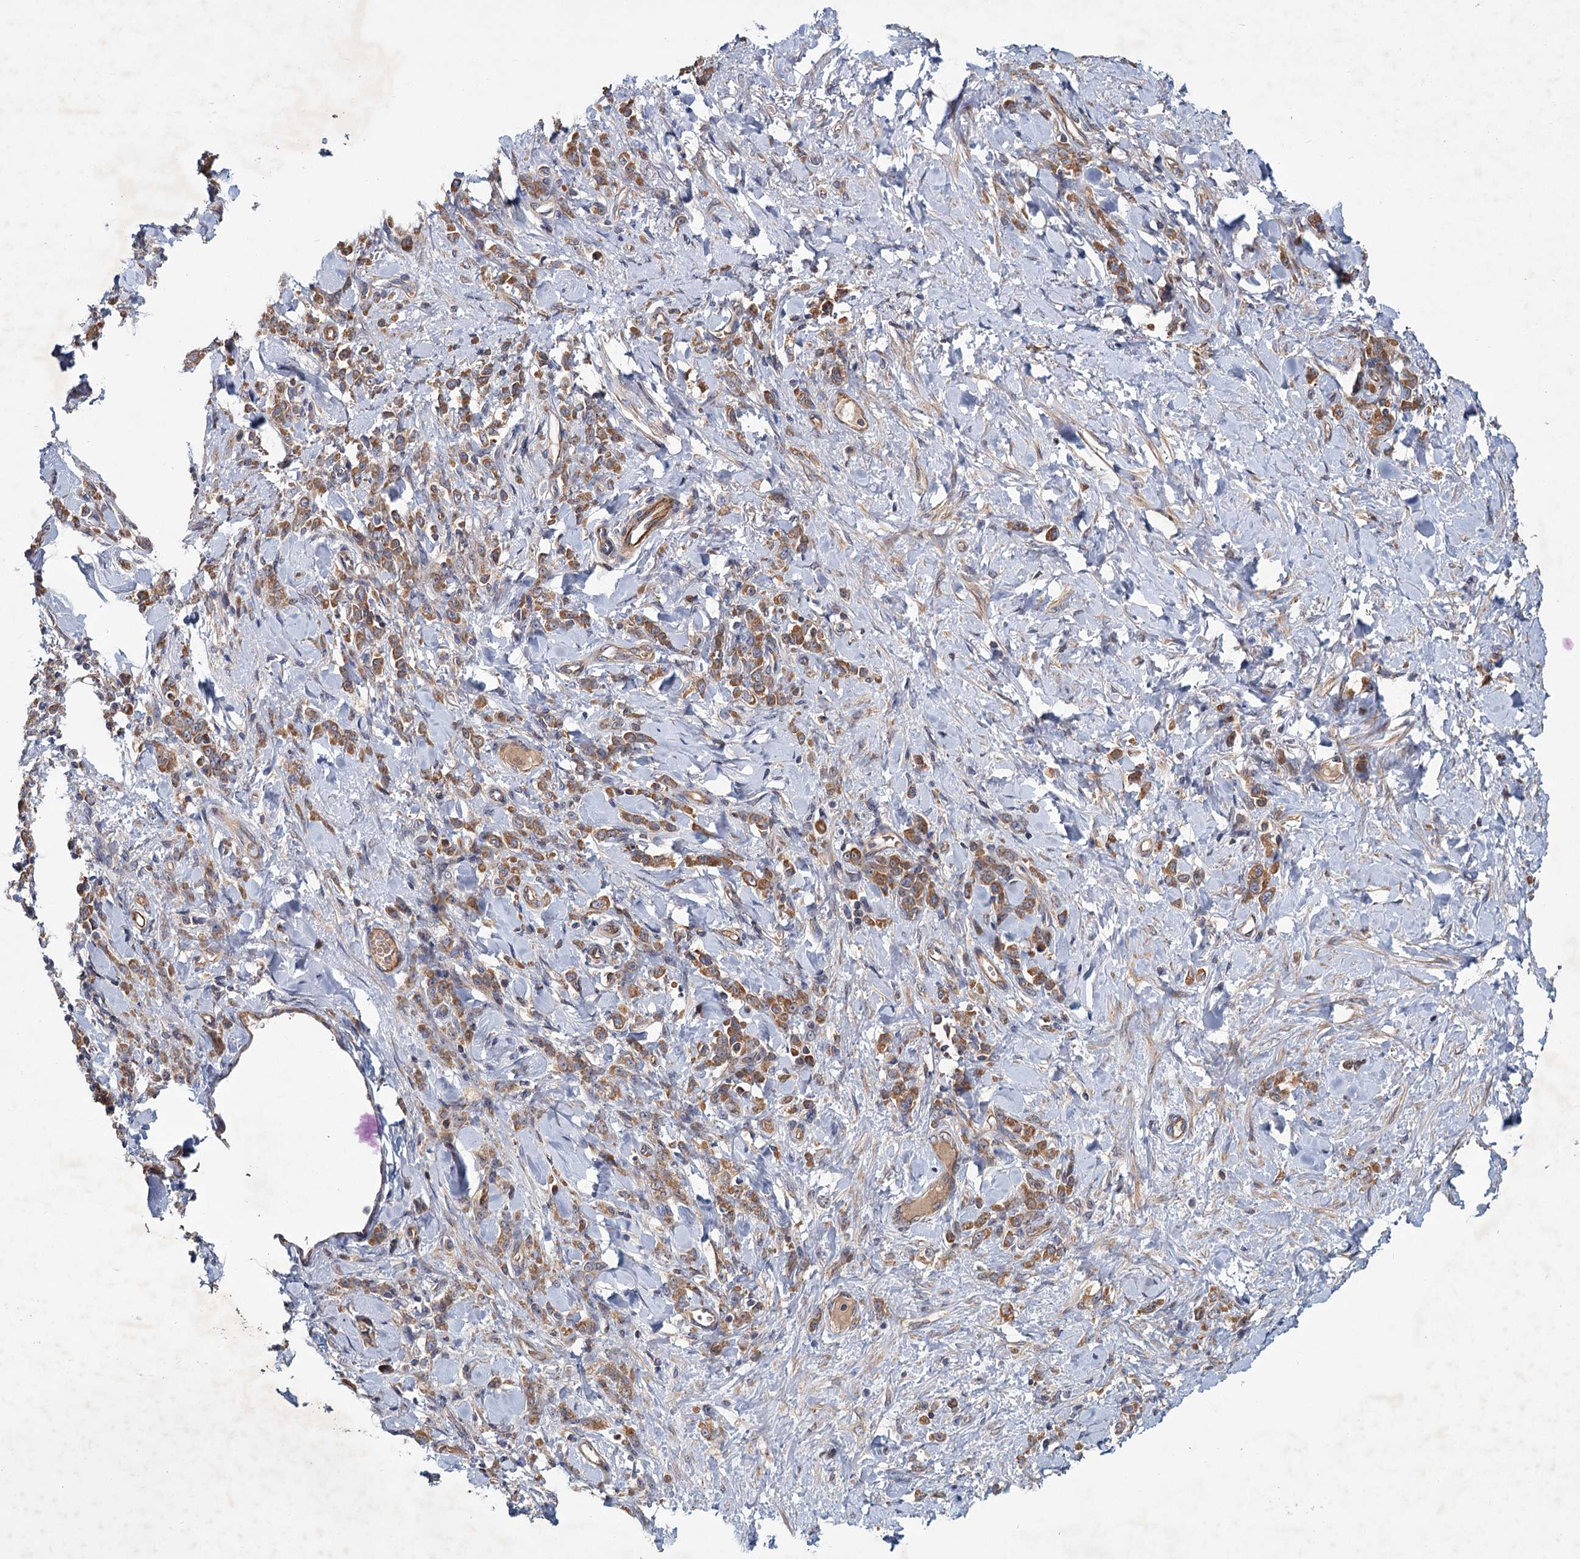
{"staining": {"intensity": "moderate", "quantity": ">75%", "location": "cytoplasmic/membranous"}, "tissue": "stomach cancer", "cell_type": "Tumor cells", "image_type": "cancer", "snomed": [{"axis": "morphology", "description": "Normal tissue, NOS"}, {"axis": "morphology", "description": "Adenocarcinoma, NOS"}, {"axis": "topography", "description": "Stomach"}], "caption": "Tumor cells reveal moderate cytoplasmic/membranous positivity in approximately >75% of cells in stomach adenocarcinoma. The staining was performed using DAB (3,3'-diaminobenzidine), with brown indicating positive protein expression. Nuclei are stained blue with hematoxylin.", "gene": "MTRR", "patient": {"sex": "male", "age": 82}}